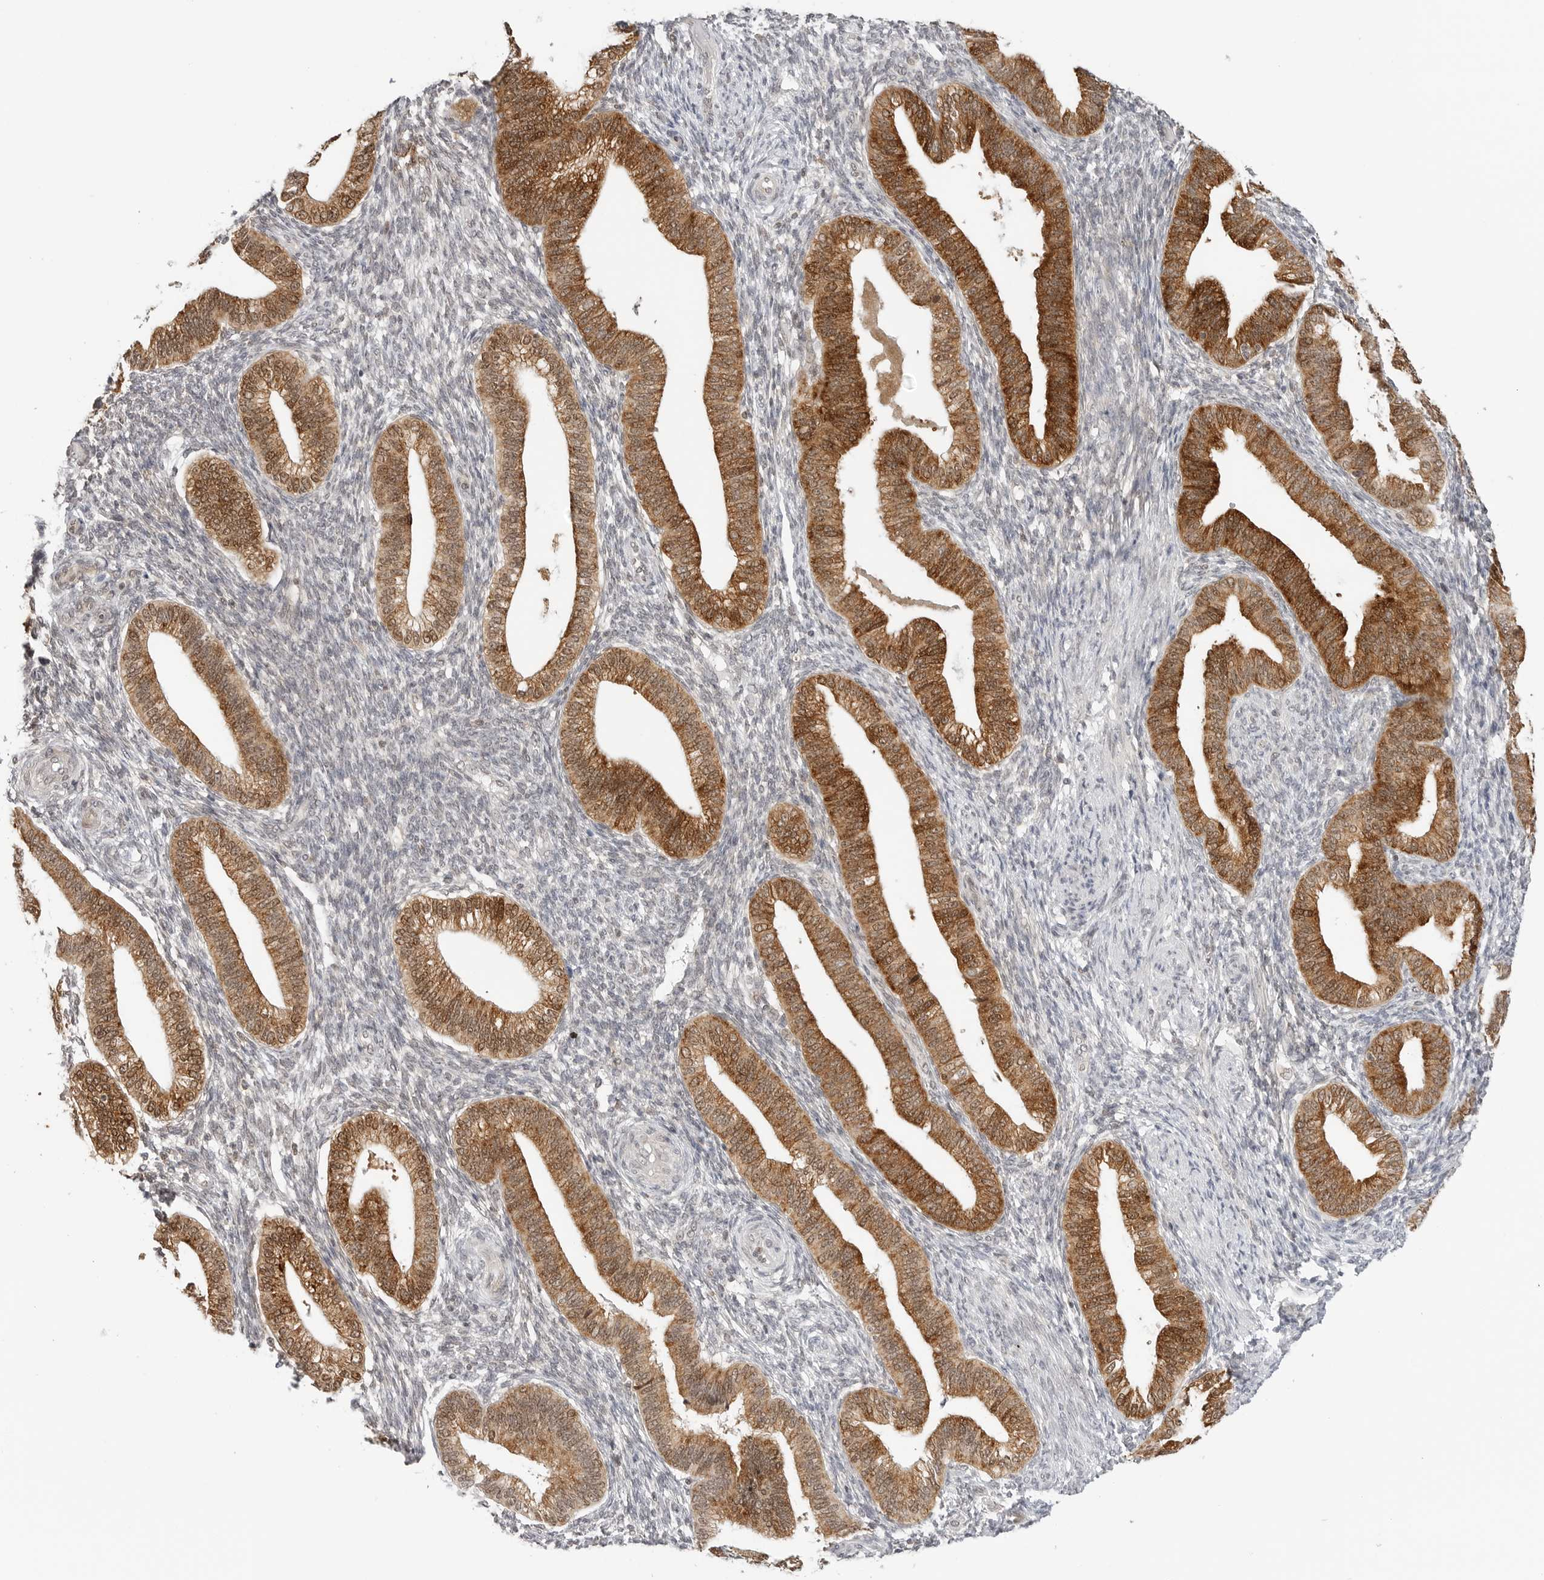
{"staining": {"intensity": "negative", "quantity": "none", "location": "none"}, "tissue": "endometrium", "cell_type": "Cells in endometrial stroma", "image_type": "normal", "snomed": [{"axis": "morphology", "description": "Normal tissue, NOS"}, {"axis": "topography", "description": "Endometrium"}], "caption": "A high-resolution image shows immunohistochemistry staining of benign endometrium, which shows no significant expression in cells in endometrial stroma.", "gene": "METAP1", "patient": {"sex": "female", "age": 39}}